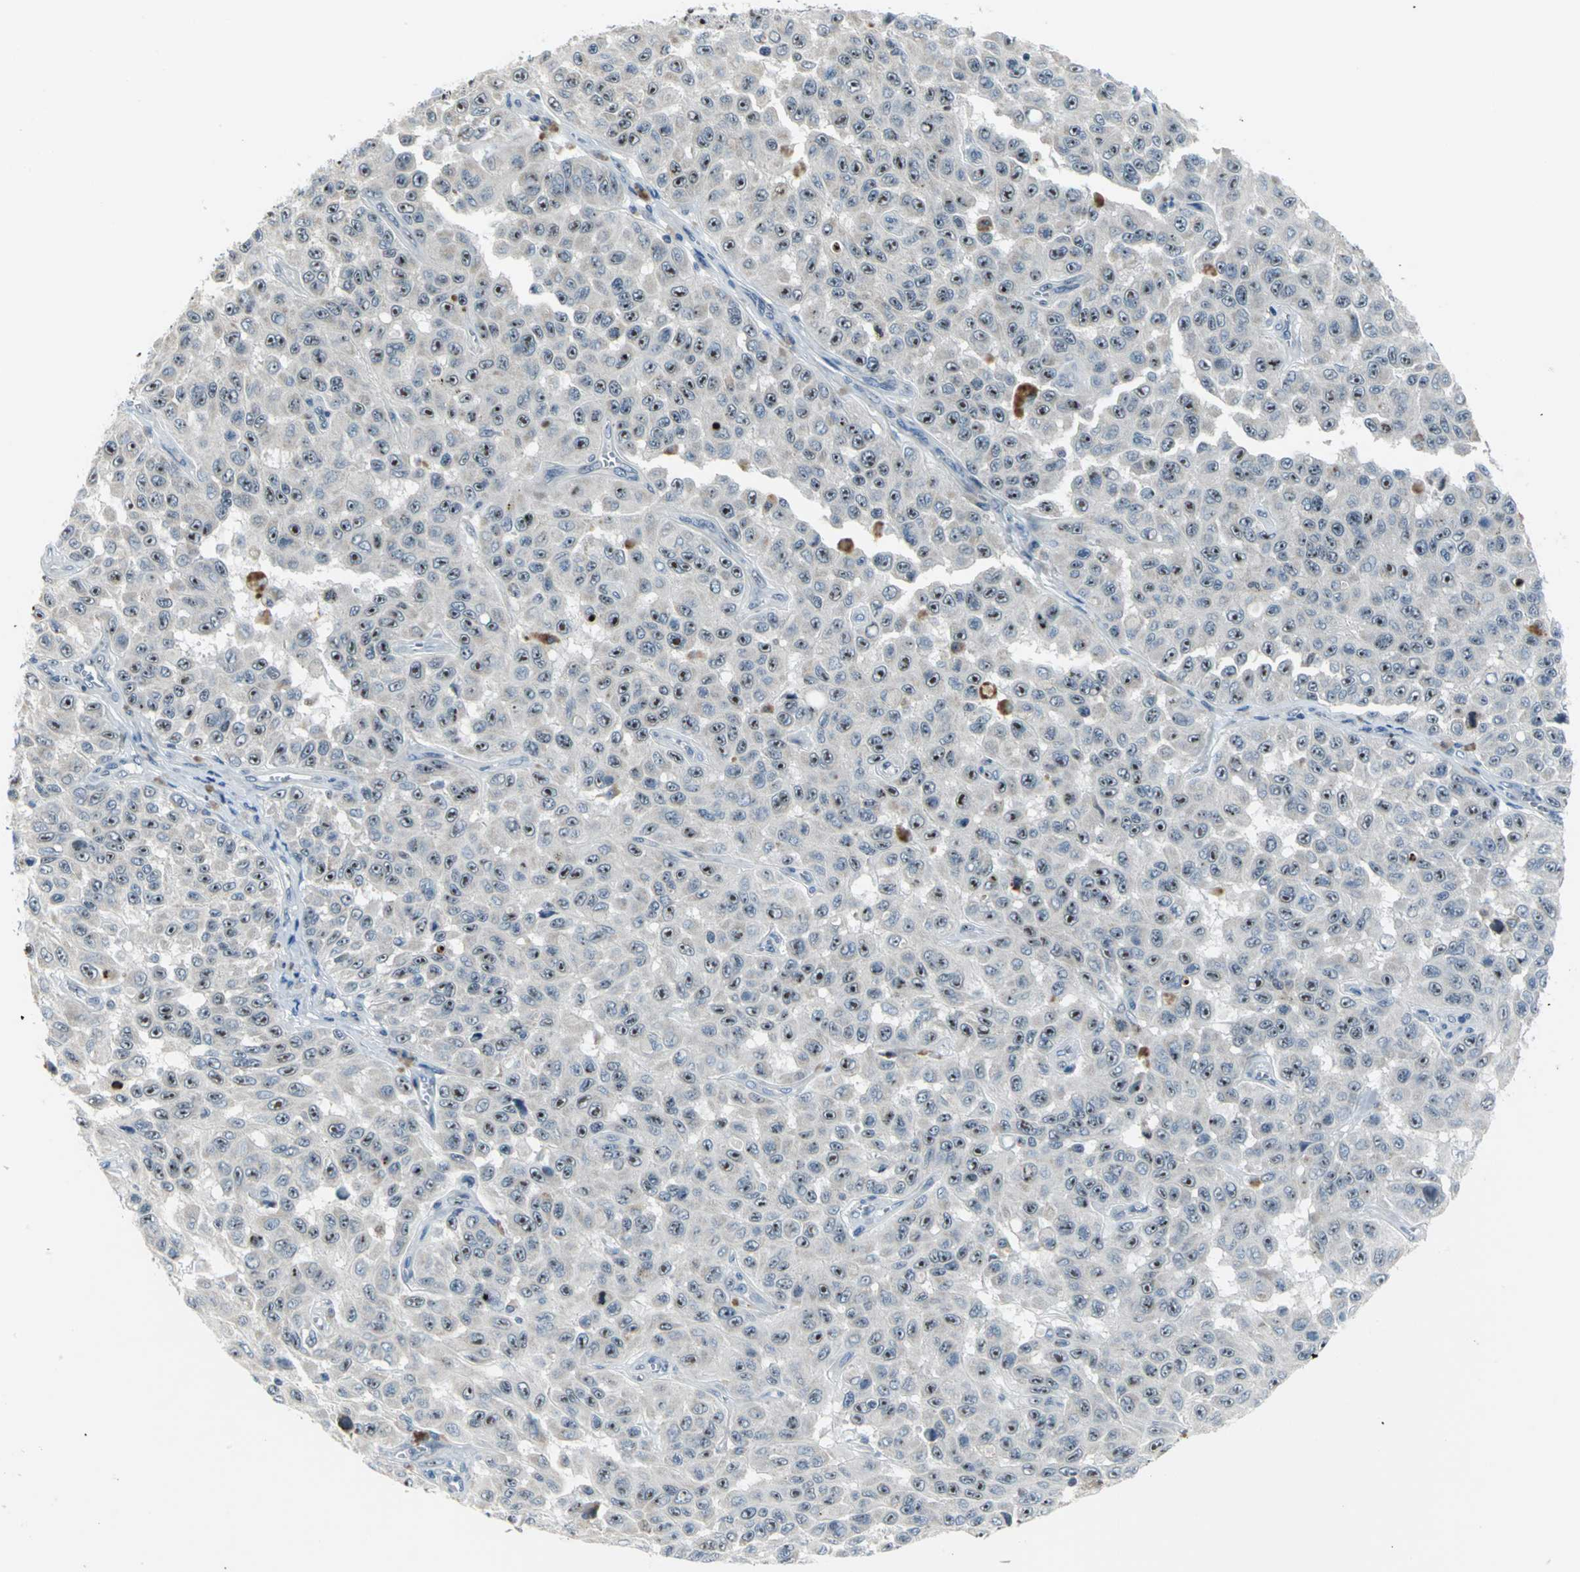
{"staining": {"intensity": "strong", "quantity": ">75%", "location": "nuclear"}, "tissue": "melanoma", "cell_type": "Tumor cells", "image_type": "cancer", "snomed": [{"axis": "morphology", "description": "Malignant melanoma, NOS"}, {"axis": "topography", "description": "Skin"}], "caption": "A high-resolution image shows IHC staining of melanoma, which displays strong nuclear expression in about >75% of tumor cells.", "gene": "MYBBP1A", "patient": {"sex": "male", "age": 30}}